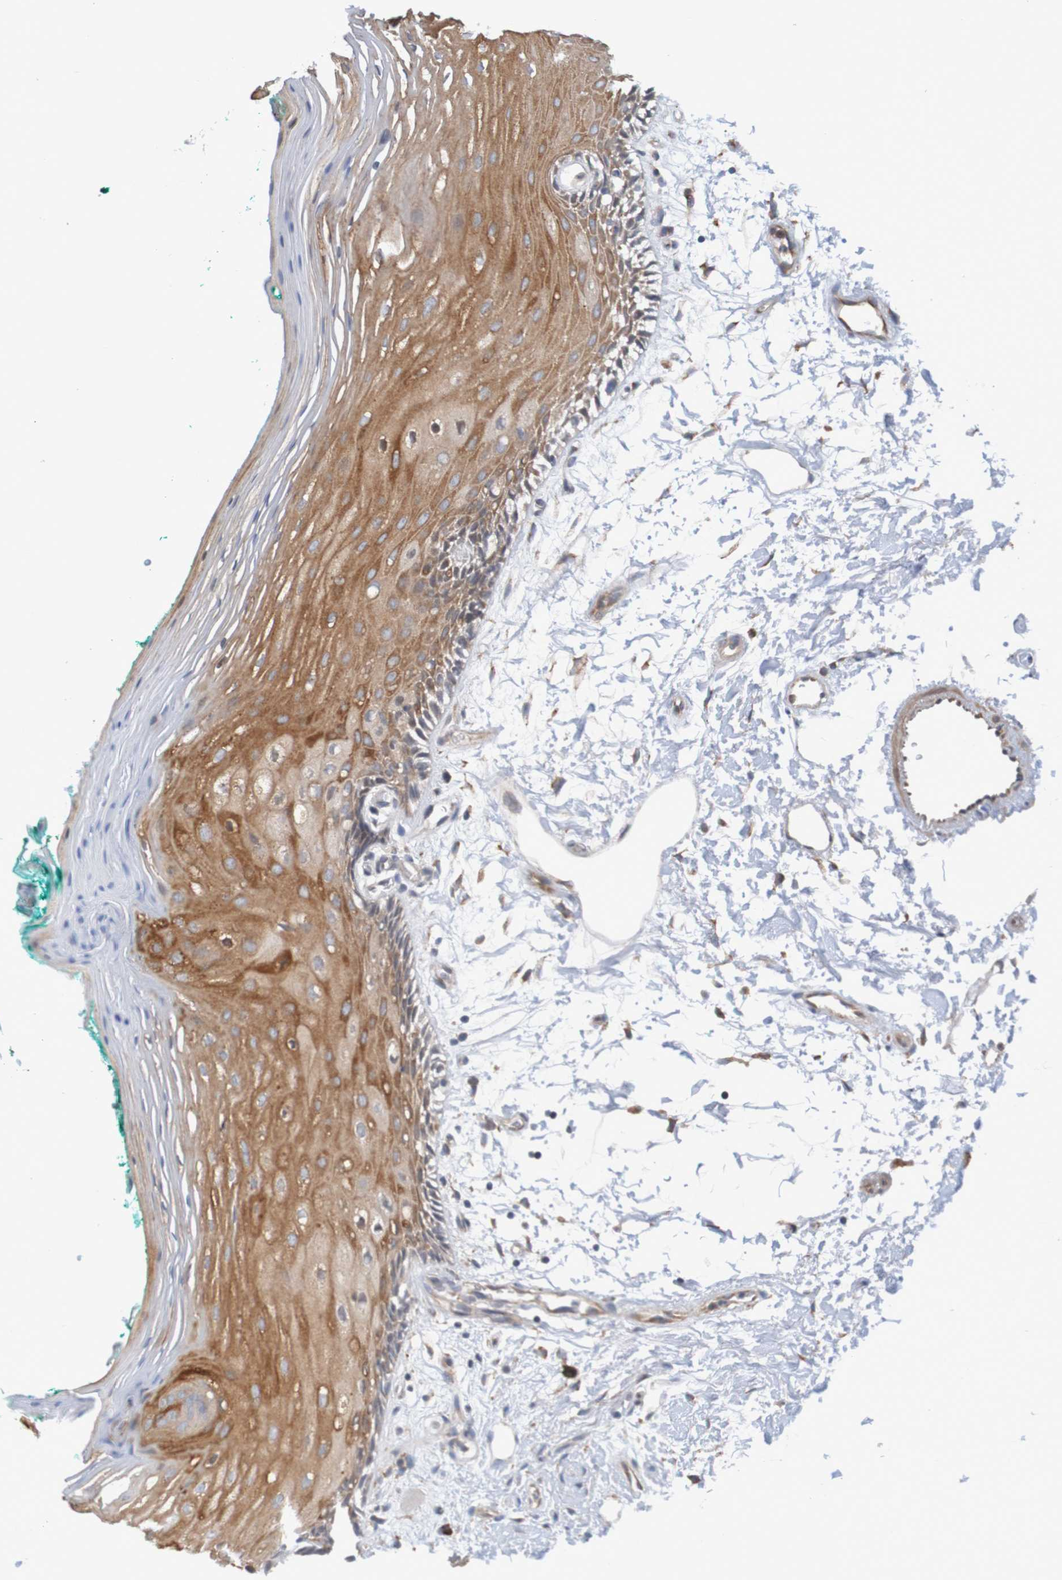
{"staining": {"intensity": "moderate", "quantity": ">75%", "location": "cytoplasmic/membranous"}, "tissue": "oral mucosa", "cell_type": "Squamous epithelial cells", "image_type": "normal", "snomed": [{"axis": "morphology", "description": "Normal tissue, NOS"}, {"axis": "topography", "description": "Skeletal muscle"}, {"axis": "topography", "description": "Oral tissue"}, {"axis": "topography", "description": "Peripheral nerve tissue"}], "caption": "Squamous epithelial cells demonstrate medium levels of moderate cytoplasmic/membranous expression in about >75% of cells in normal human oral mucosa.", "gene": "CLDN18", "patient": {"sex": "female", "age": 84}}